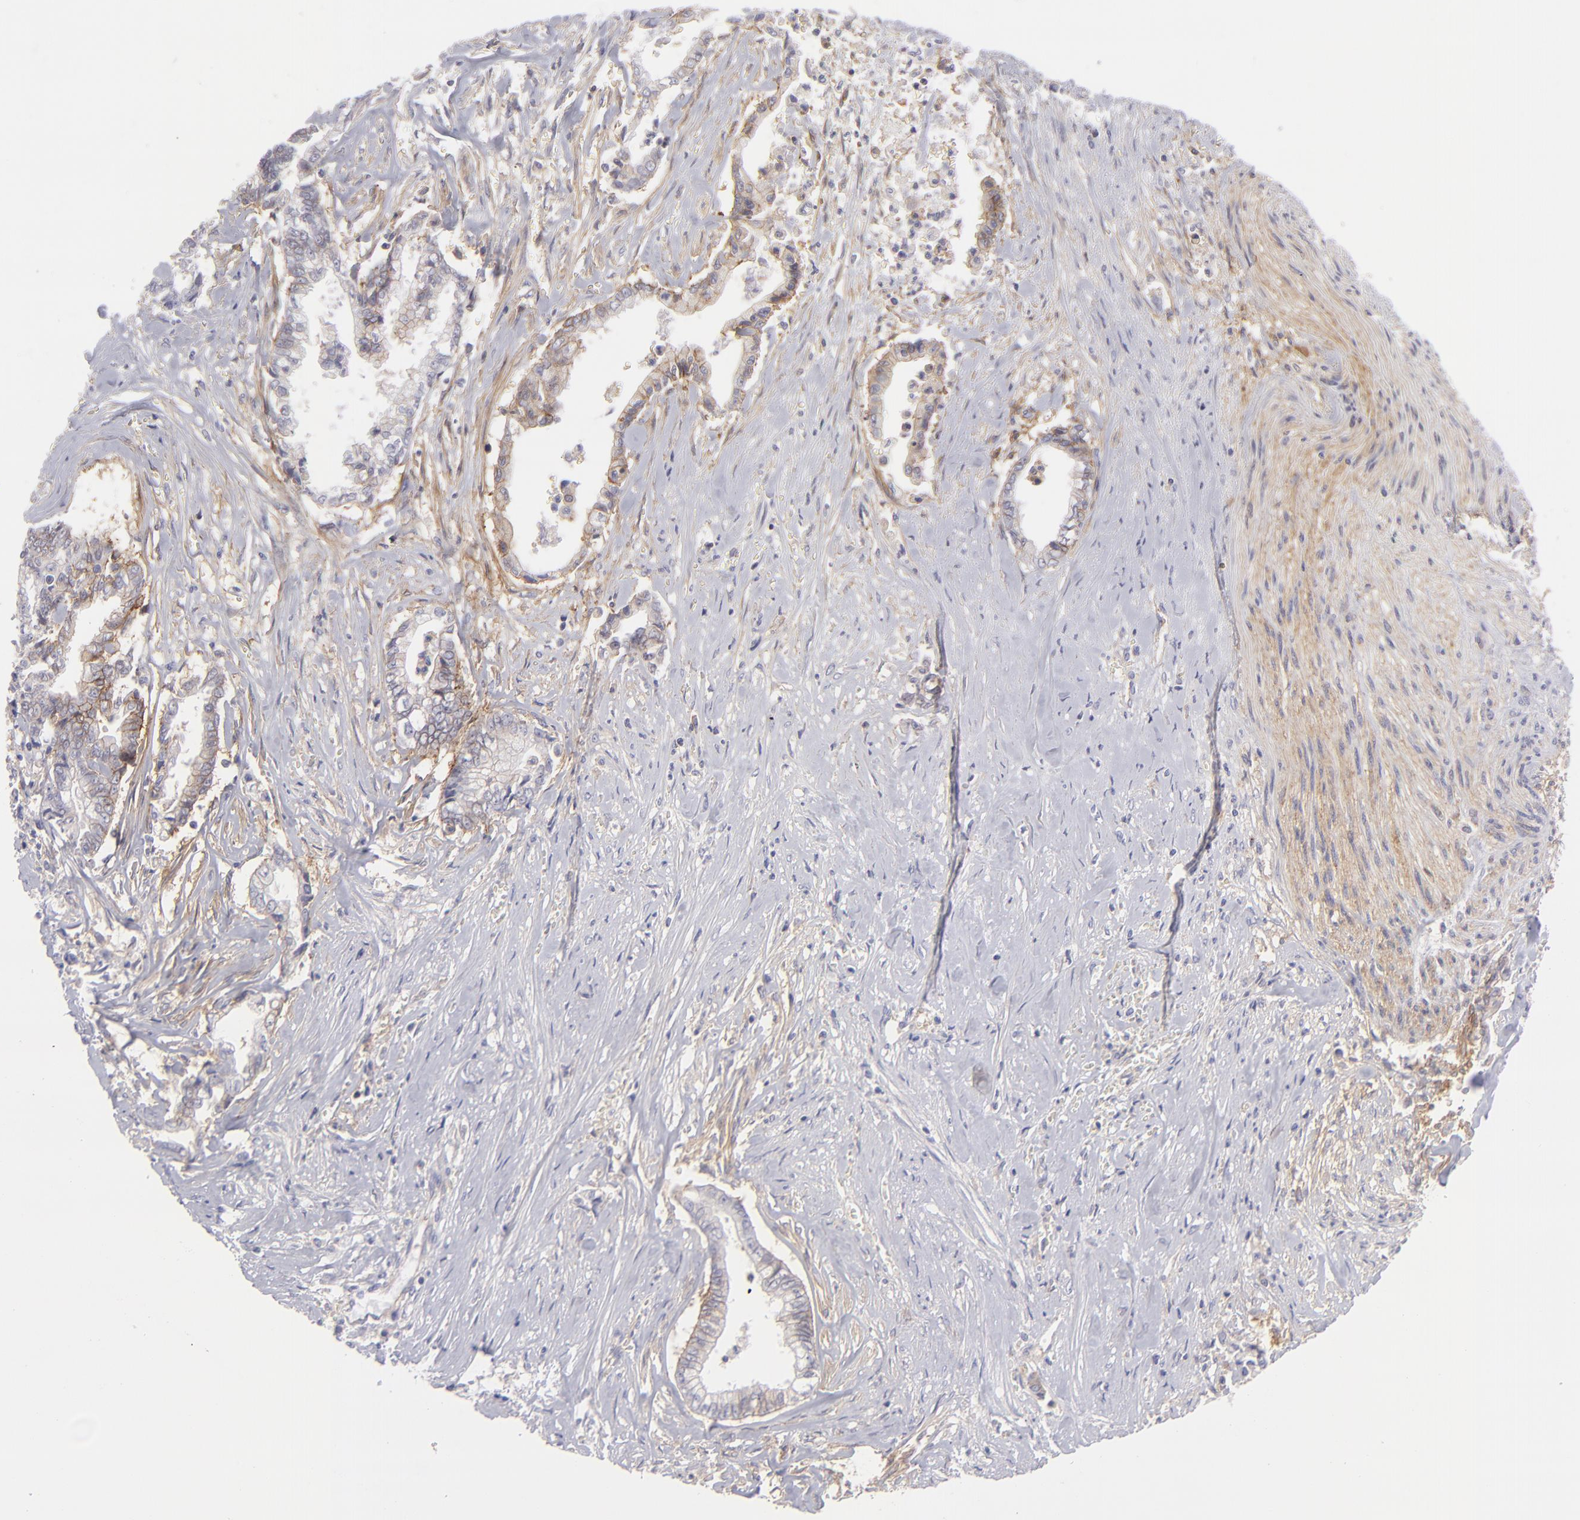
{"staining": {"intensity": "moderate", "quantity": "<25%", "location": "cytoplasmic/membranous"}, "tissue": "liver cancer", "cell_type": "Tumor cells", "image_type": "cancer", "snomed": [{"axis": "morphology", "description": "Cholangiocarcinoma"}, {"axis": "topography", "description": "Liver"}], "caption": "Liver cholangiocarcinoma stained with immunohistochemistry (IHC) demonstrates moderate cytoplasmic/membranous expression in about <25% of tumor cells.", "gene": "BSG", "patient": {"sex": "male", "age": 57}}